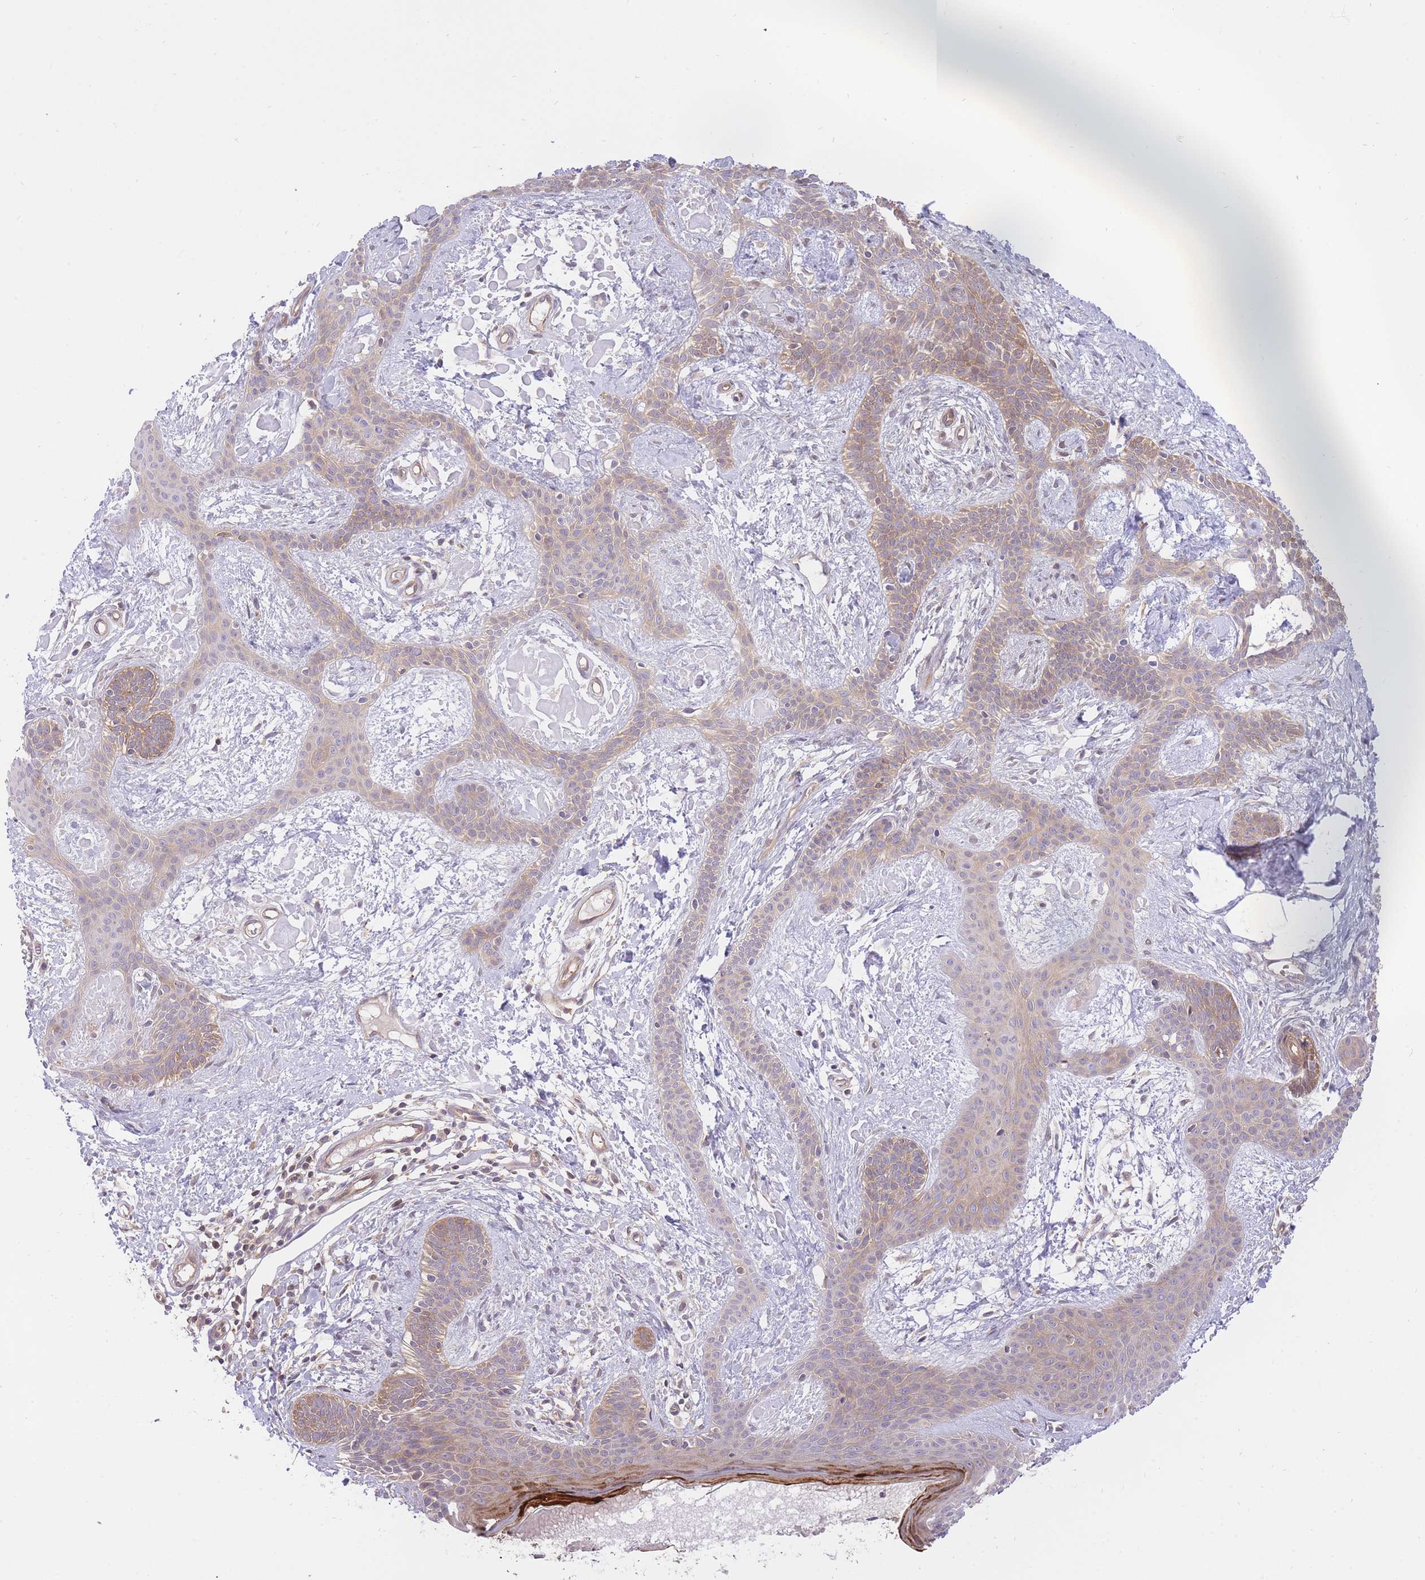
{"staining": {"intensity": "moderate", "quantity": "25%-75%", "location": "cytoplasmic/membranous"}, "tissue": "skin cancer", "cell_type": "Tumor cells", "image_type": "cancer", "snomed": [{"axis": "morphology", "description": "Basal cell carcinoma"}, {"axis": "topography", "description": "Skin"}], "caption": "An immunohistochemistry micrograph of tumor tissue is shown. Protein staining in brown highlights moderate cytoplasmic/membranous positivity in skin basal cell carcinoma within tumor cells.", "gene": "PREP", "patient": {"sex": "male", "age": 78}}